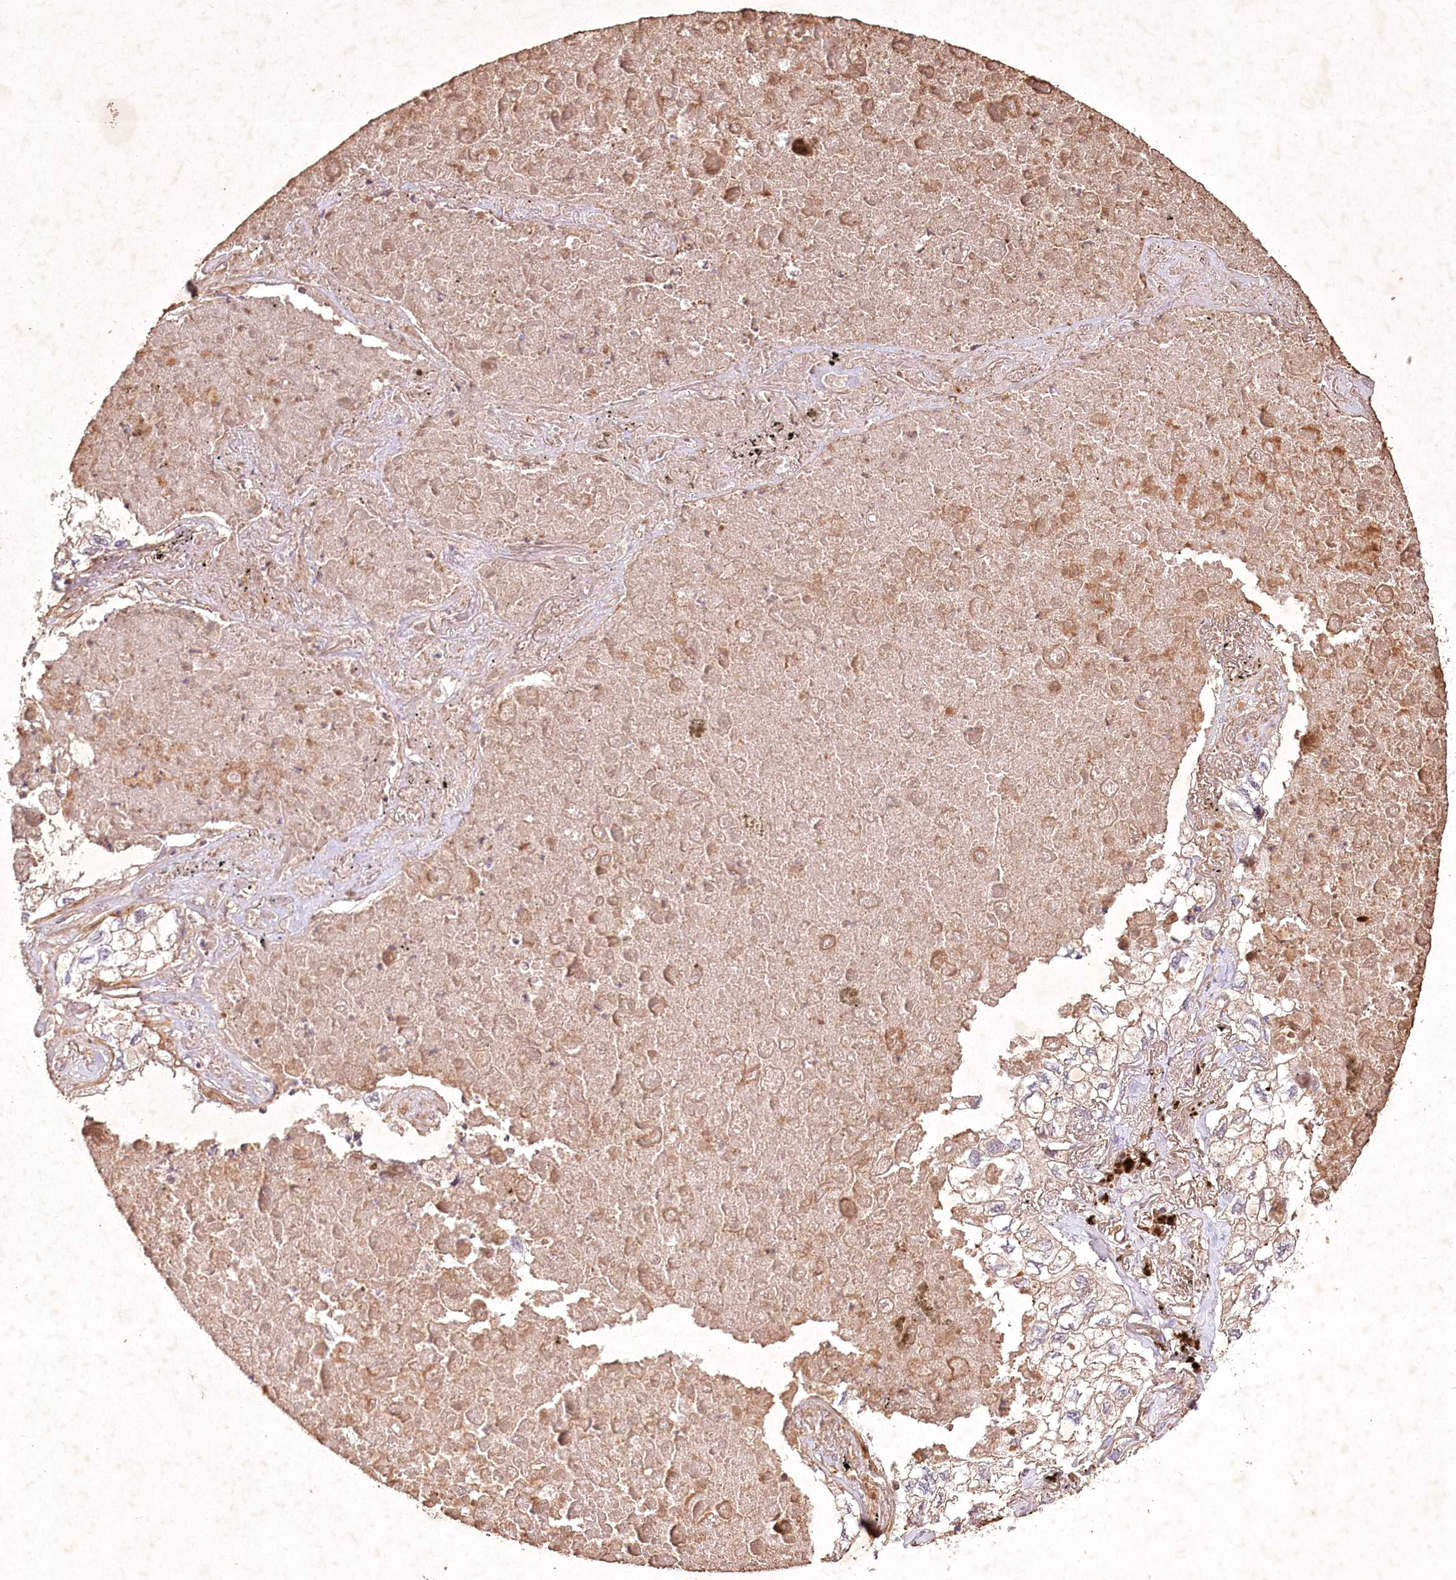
{"staining": {"intensity": "weak", "quantity": "25%-75%", "location": "cytoplasmic/membranous"}, "tissue": "lung cancer", "cell_type": "Tumor cells", "image_type": "cancer", "snomed": [{"axis": "morphology", "description": "Adenocarcinoma, NOS"}, {"axis": "topography", "description": "Lung"}], "caption": "Immunohistochemical staining of human lung adenocarcinoma demonstrates low levels of weak cytoplasmic/membranous protein staining in approximately 25%-75% of tumor cells.", "gene": "IRAK1BP1", "patient": {"sex": "male", "age": 65}}